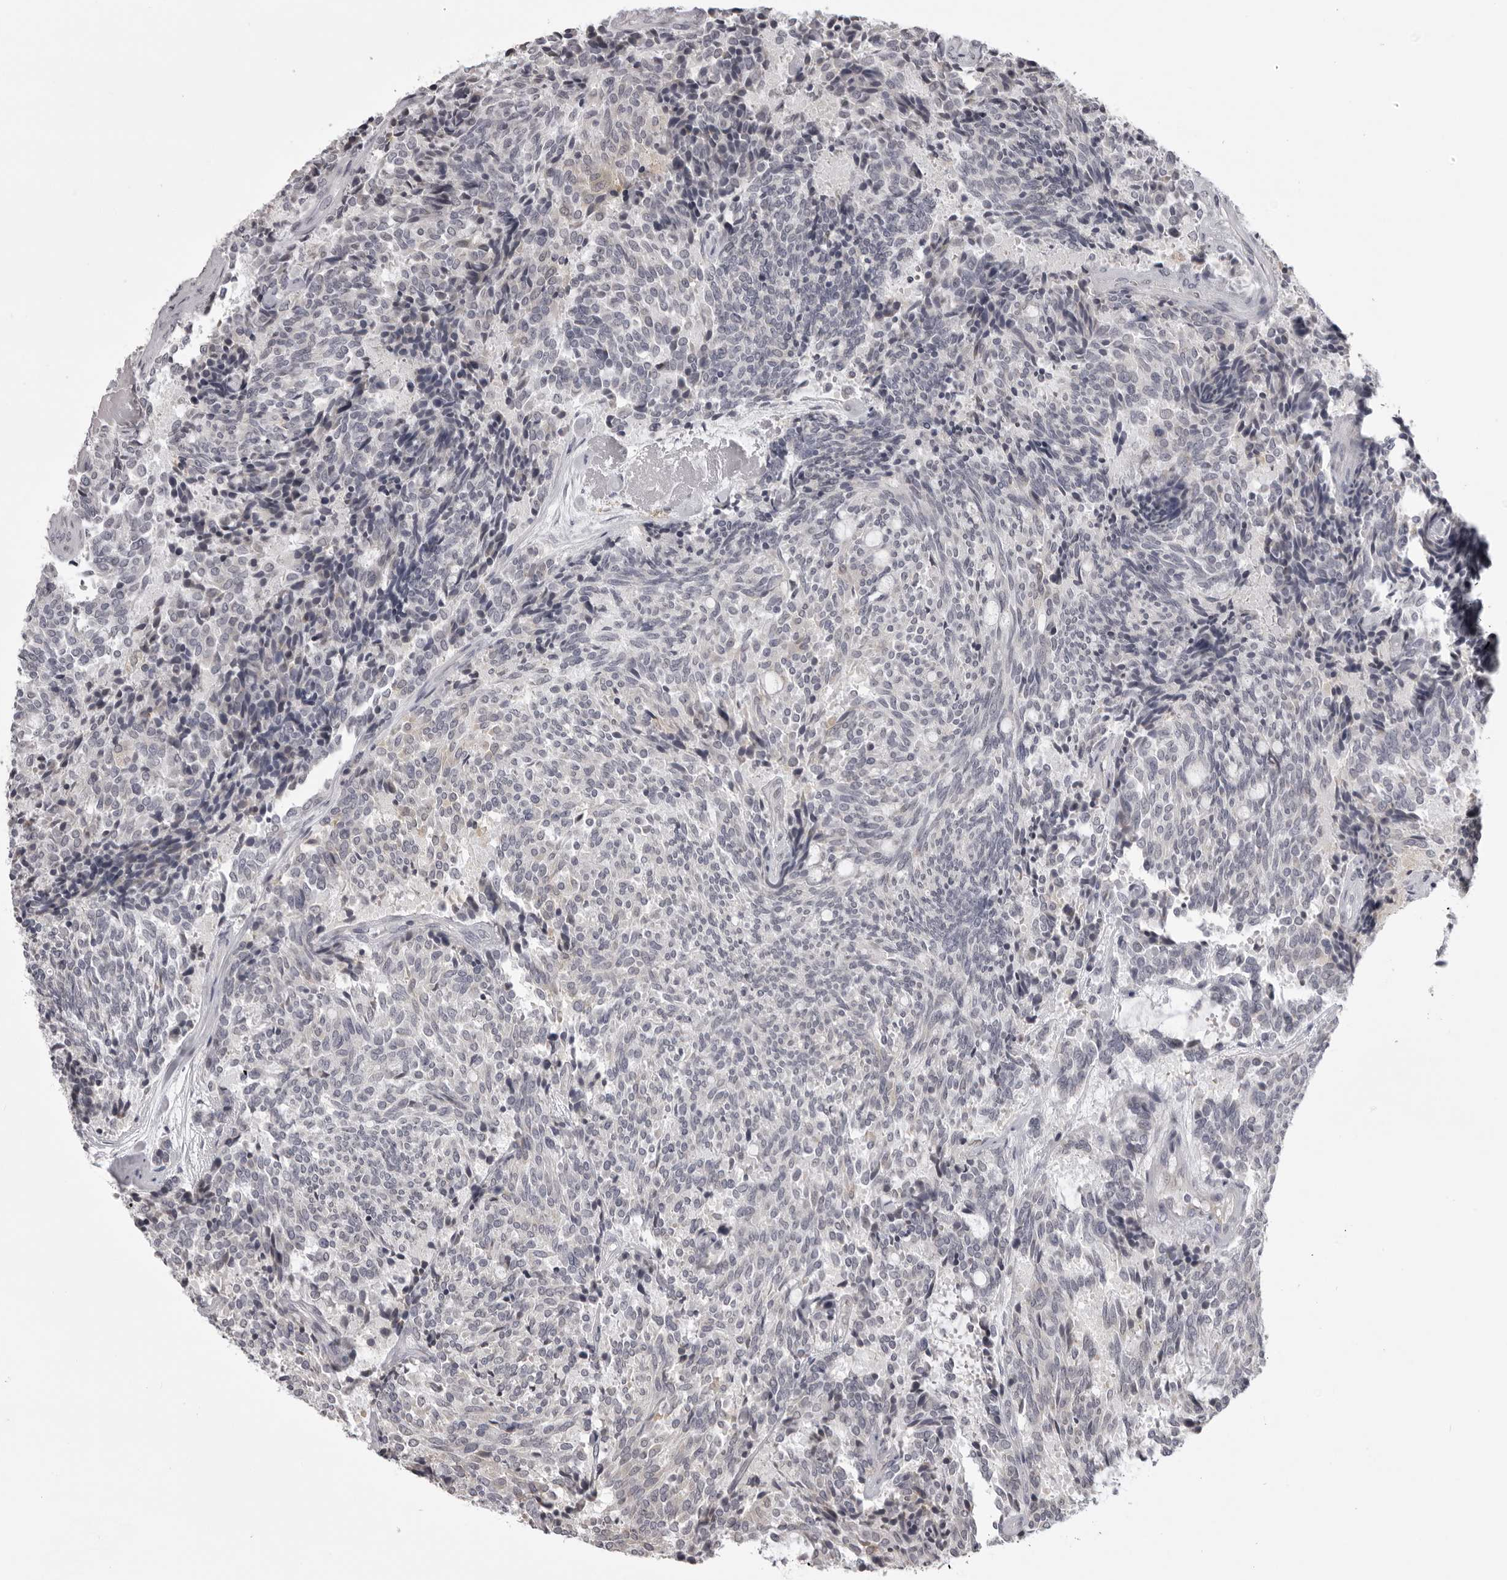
{"staining": {"intensity": "negative", "quantity": "none", "location": "none"}, "tissue": "carcinoid", "cell_type": "Tumor cells", "image_type": "cancer", "snomed": [{"axis": "morphology", "description": "Carcinoid, malignant, NOS"}, {"axis": "topography", "description": "Pancreas"}], "caption": "DAB (3,3'-diaminobenzidine) immunohistochemical staining of carcinoid (malignant) demonstrates no significant staining in tumor cells.", "gene": "NCEH1", "patient": {"sex": "female", "age": 54}}